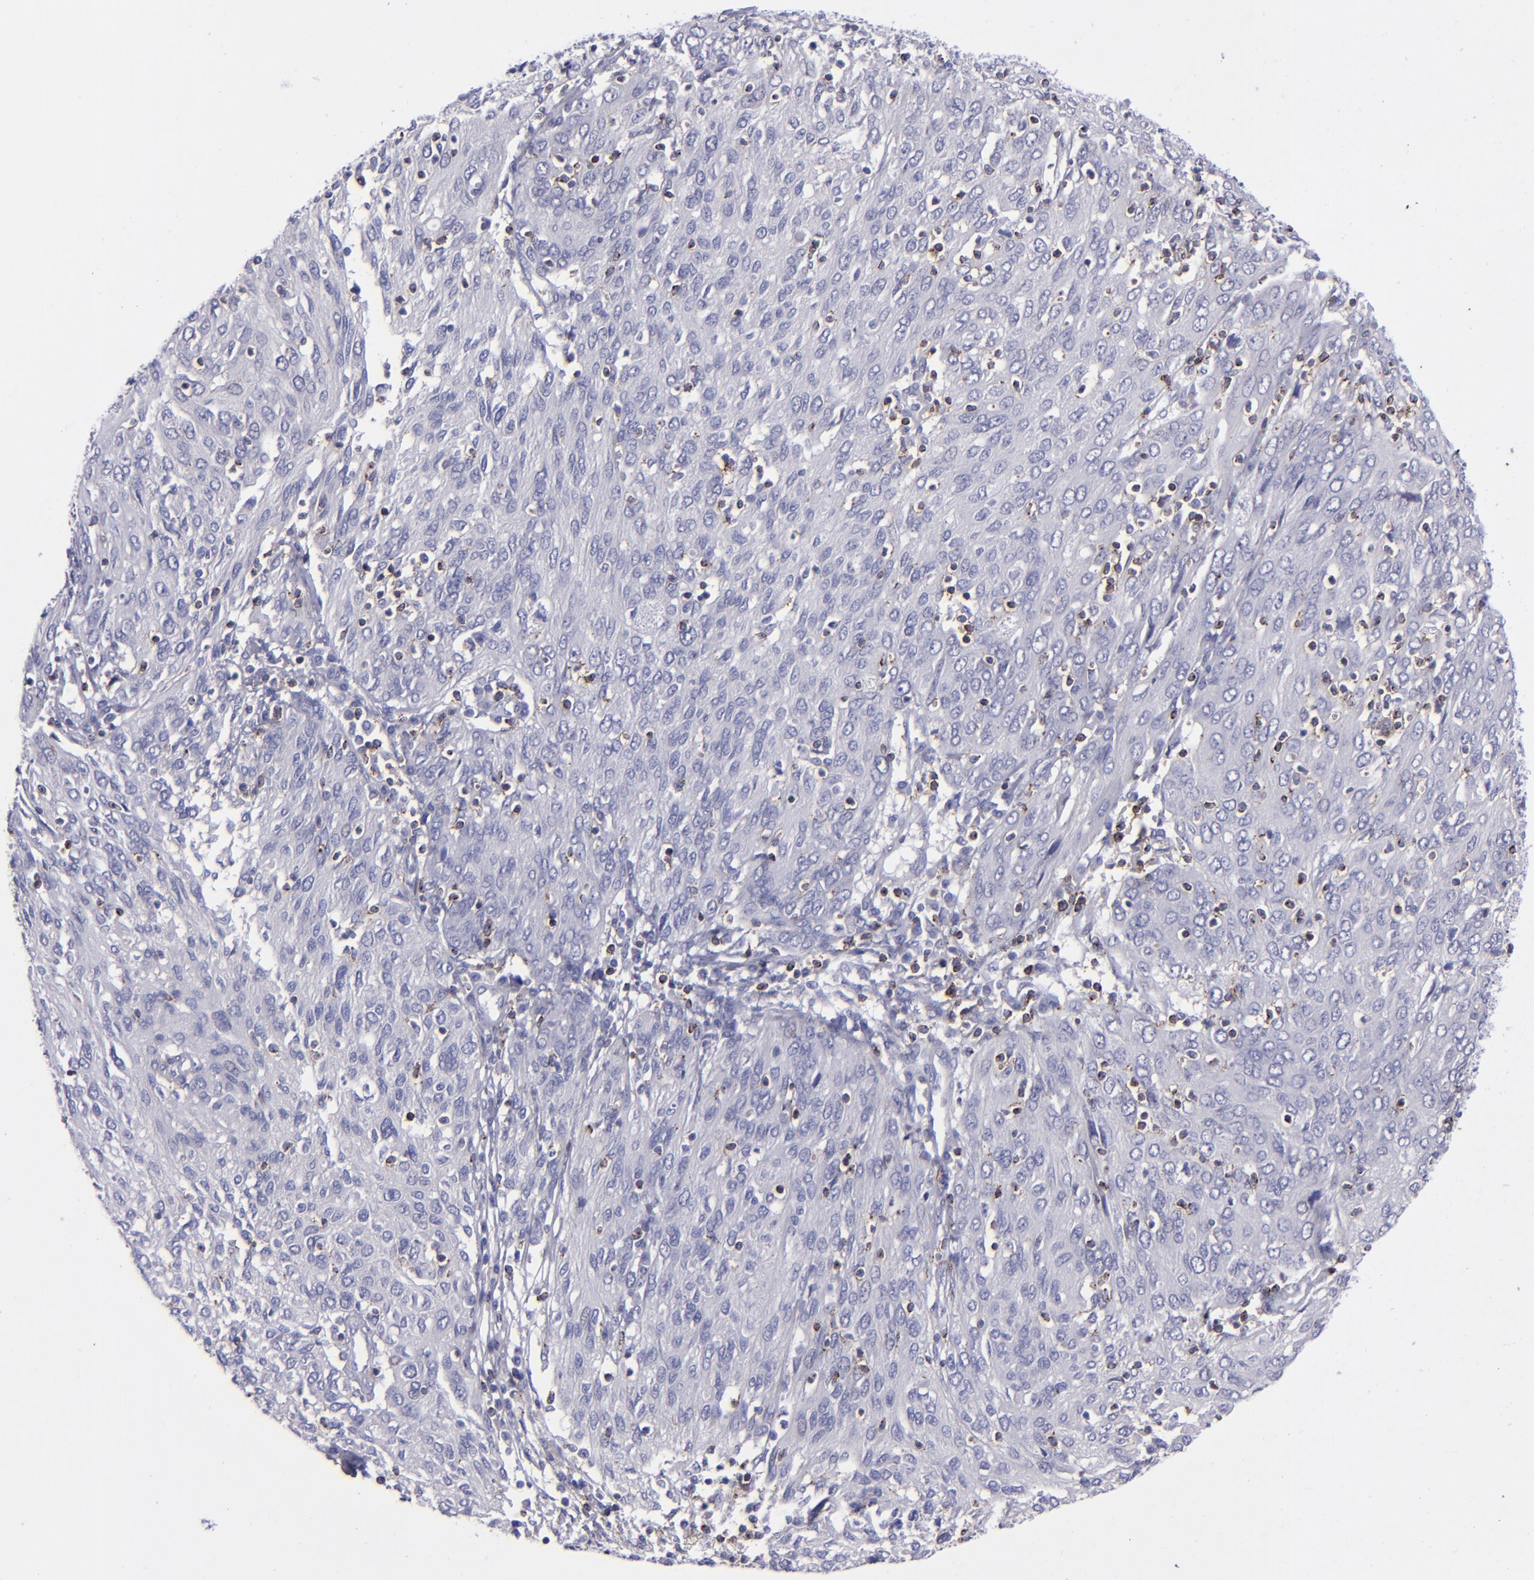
{"staining": {"intensity": "negative", "quantity": "none", "location": "none"}, "tissue": "ovarian cancer", "cell_type": "Tumor cells", "image_type": "cancer", "snomed": [{"axis": "morphology", "description": "Carcinoma, endometroid"}, {"axis": "topography", "description": "Ovary"}], "caption": "Tumor cells are negative for brown protein staining in endometroid carcinoma (ovarian).", "gene": "CD2", "patient": {"sex": "female", "age": 50}}